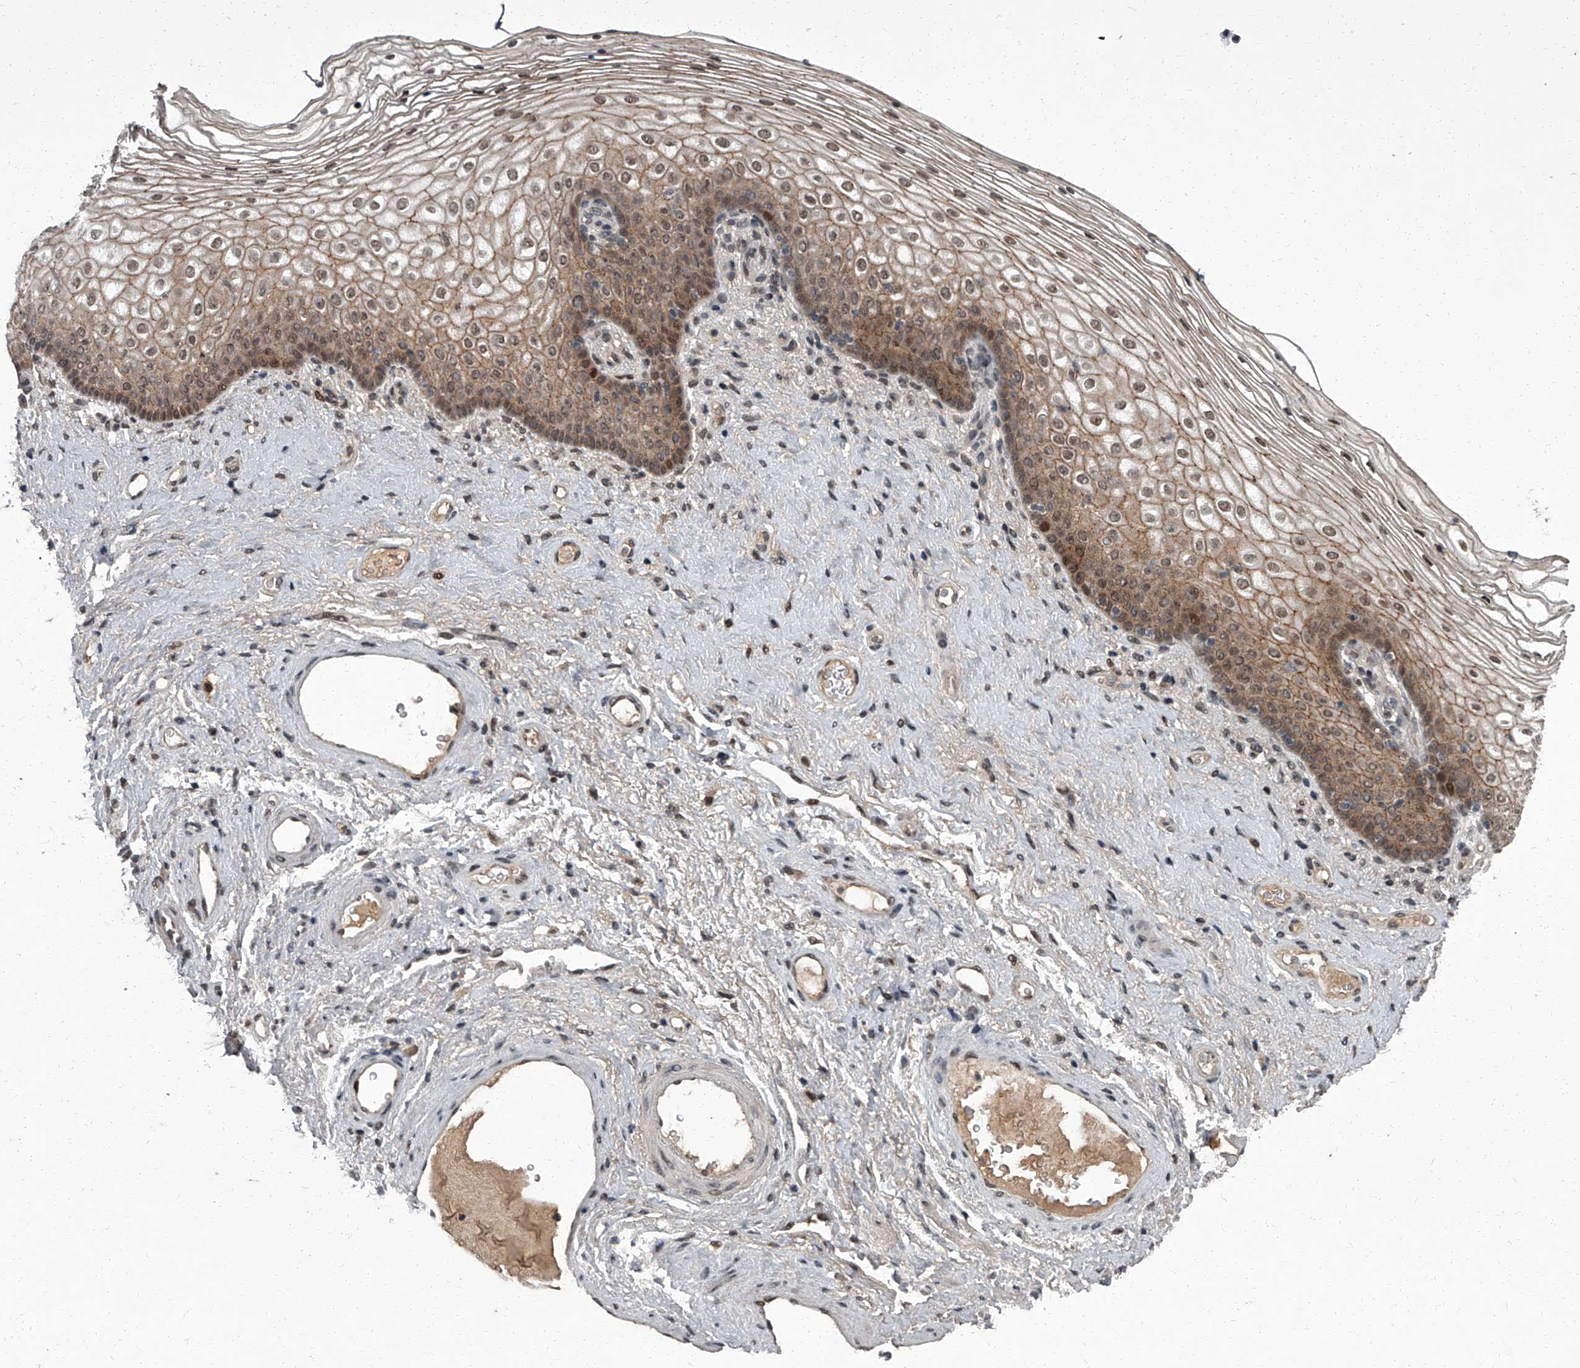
{"staining": {"intensity": "moderate", "quantity": ">75%", "location": "cytoplasmic/membranous,nuclear"}, "tissue": "vagina", "cell_type": "Squamous epithelial cells", "image_type": "normal", "snomed": [{"axis": "morphology", "description": "Normal tissue, NOS"}, {"axis": "topography", "description": "Vagina"}], "caption": "Normal vagina shows moderate cytoplasmic/membranous,nuclear expression in approximately >75% of squamous epithelial cells, visualized by immunohistochemistry. (brown staining indicates protein expression, while blue staining denotes nuclei).", "gene": "ZNF518B", "patient": {"sex": "female", "age": 60}}